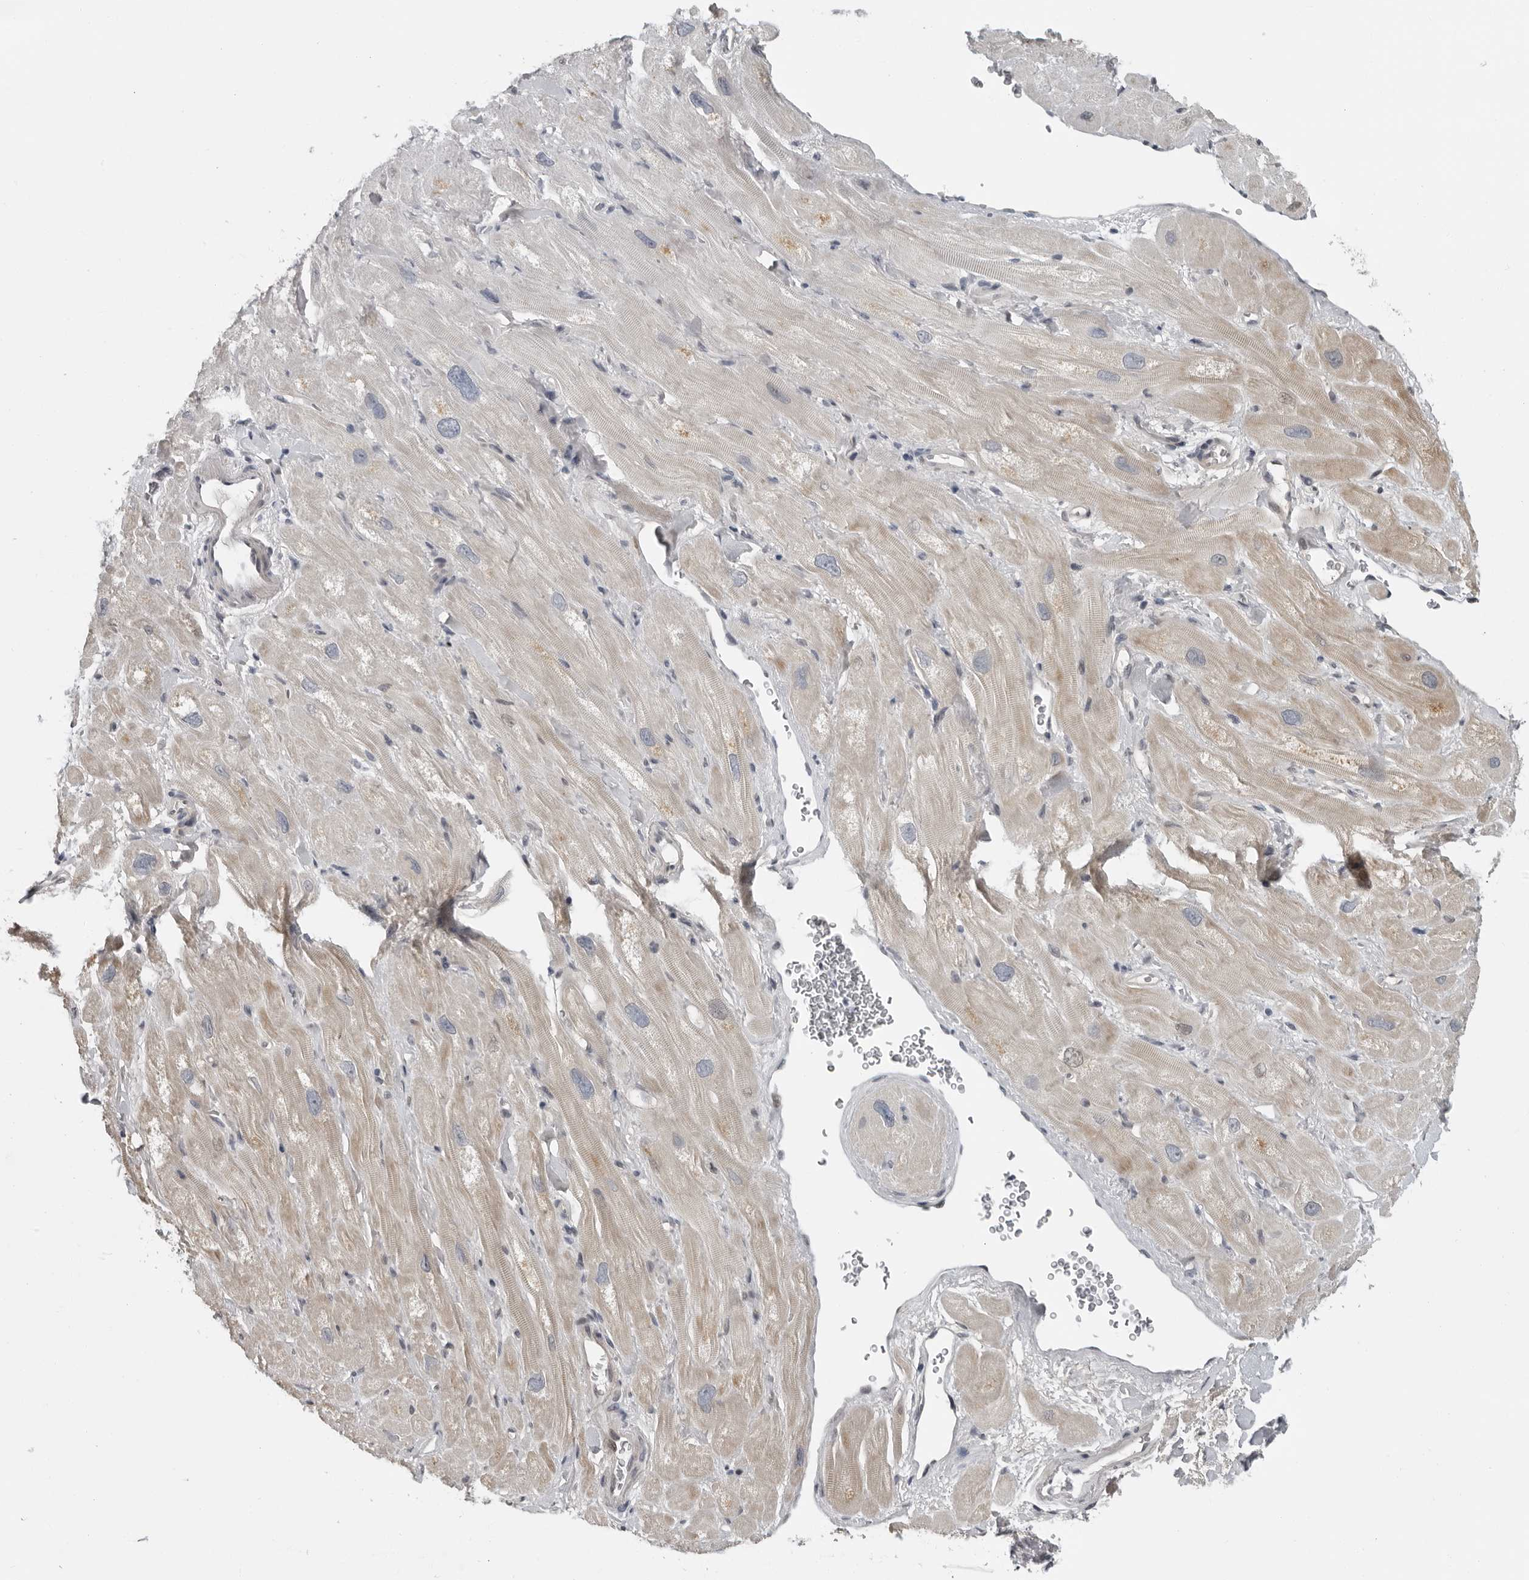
{"staining": {"intensity": "moderate", "quantity": "25%-75%", "location": "cytoplasmic/membranous"}, "tissue": "heart muscle", "cell_type": "Cardiomyocytes", "image_type": "normal", "snomed": [{"axis": "morphology", "description": "Normal tissue, NOS"}, {"axis": "topography", "description": "Heart"}], "caption": "An image of human heart muscle stained for a protein reveals moderate cytoplasmic/membranous brown staining in cardiomyocytes. (Brightfield microscopy of DAB IHC at high magnification).", "gene": "PRRX2", "patient": {"sex": "male", "age": 49}}